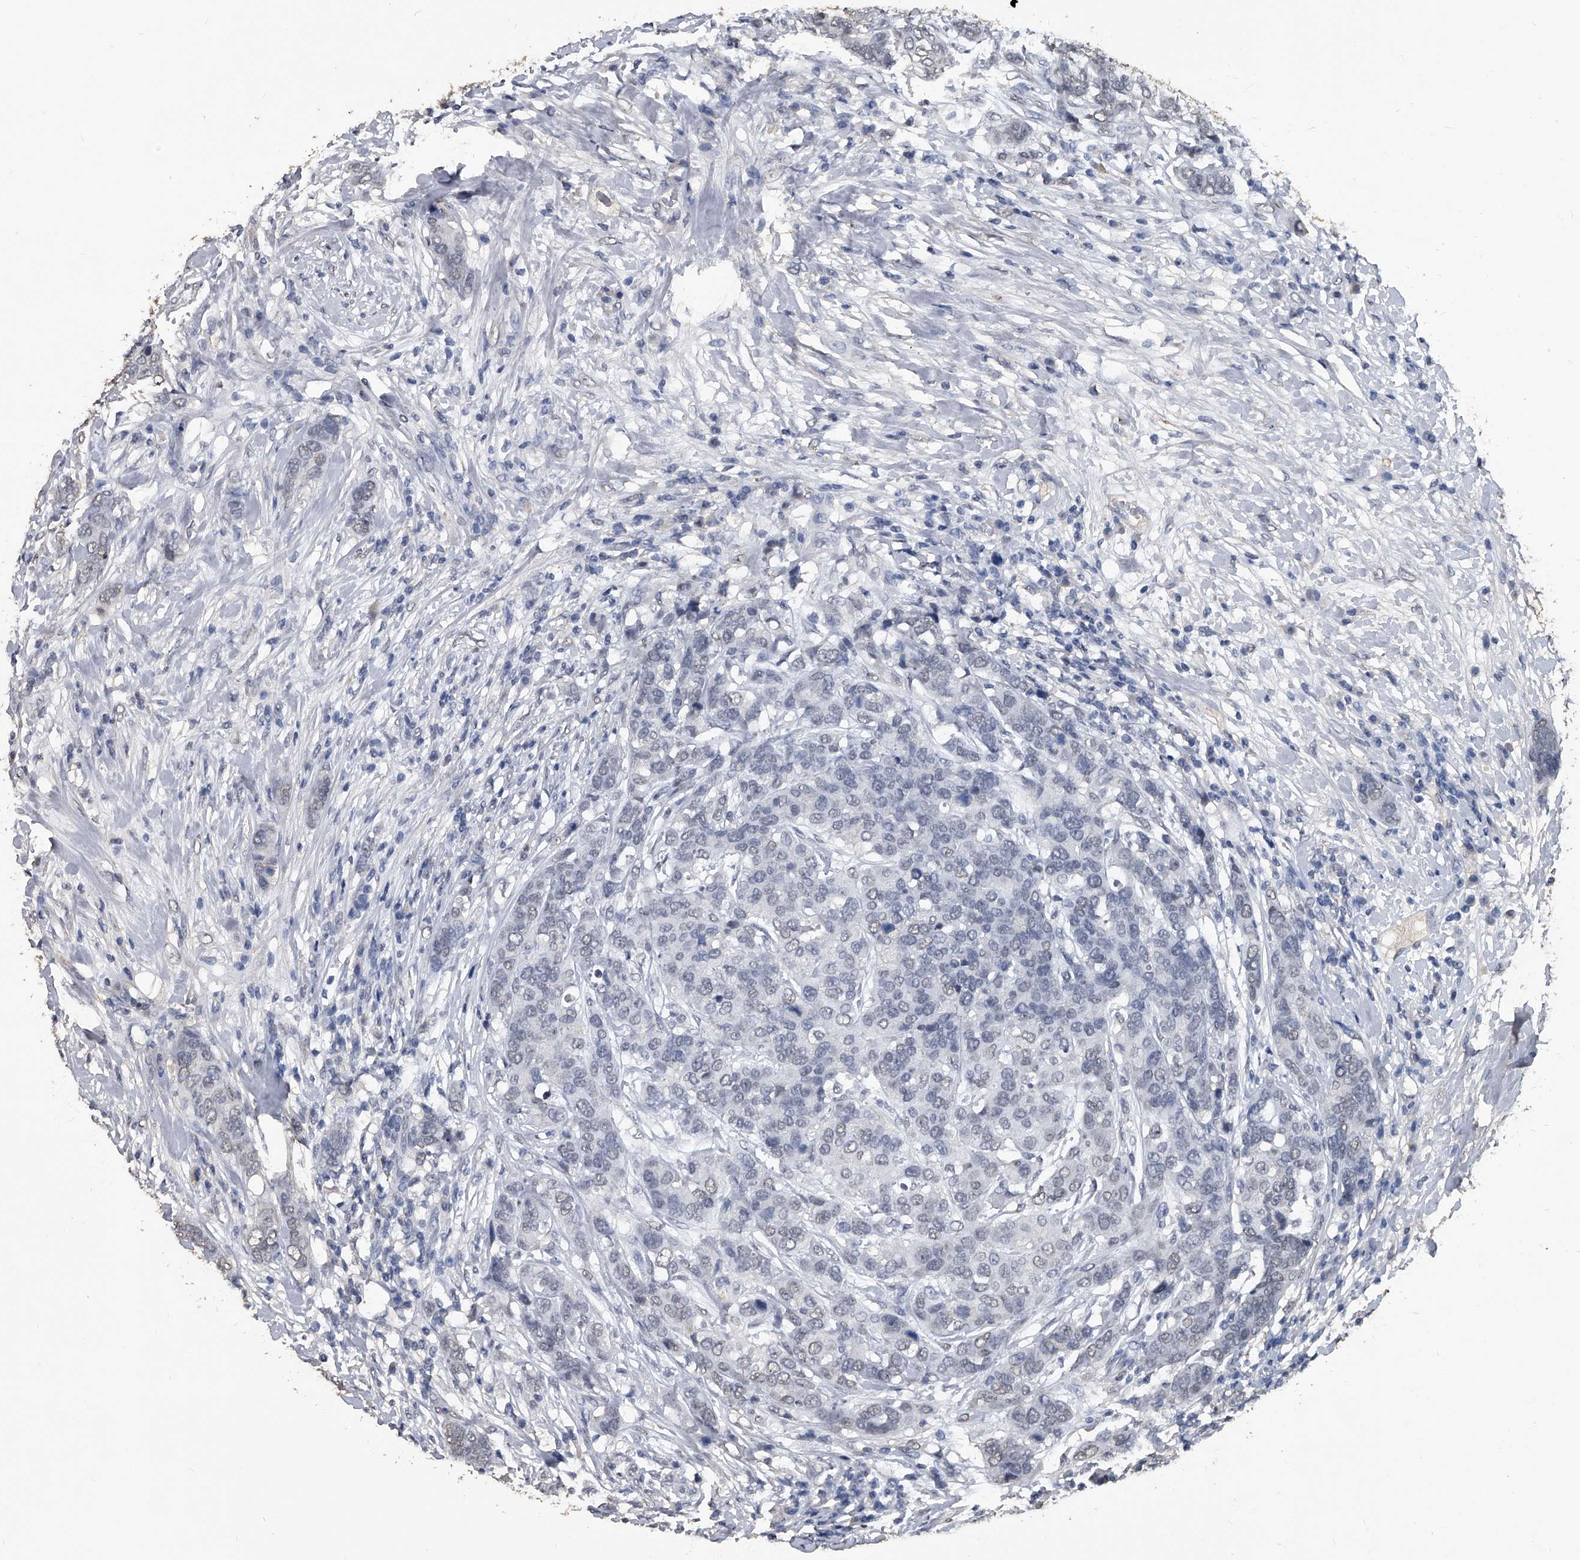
{"staining": {"intensity": "negative", "quantity": "none", "location": "none"}, "tissue": "breast cancer", "cell_type": "Tumor cells", "image_type": "cancer", "snomed": [{"axis": "morphology", "description": "Lobular carcinoma"}, {"axis": "topography", "description": "Breast"}], "caption": "DAB (3,3'-diaminobenzidine) immunohistochemical staining of human lobular carcinoma (breast) displays no significant staining in tumor cells.", "gene": "MATR3", "patient": {"sex": "female", "age": 59}}